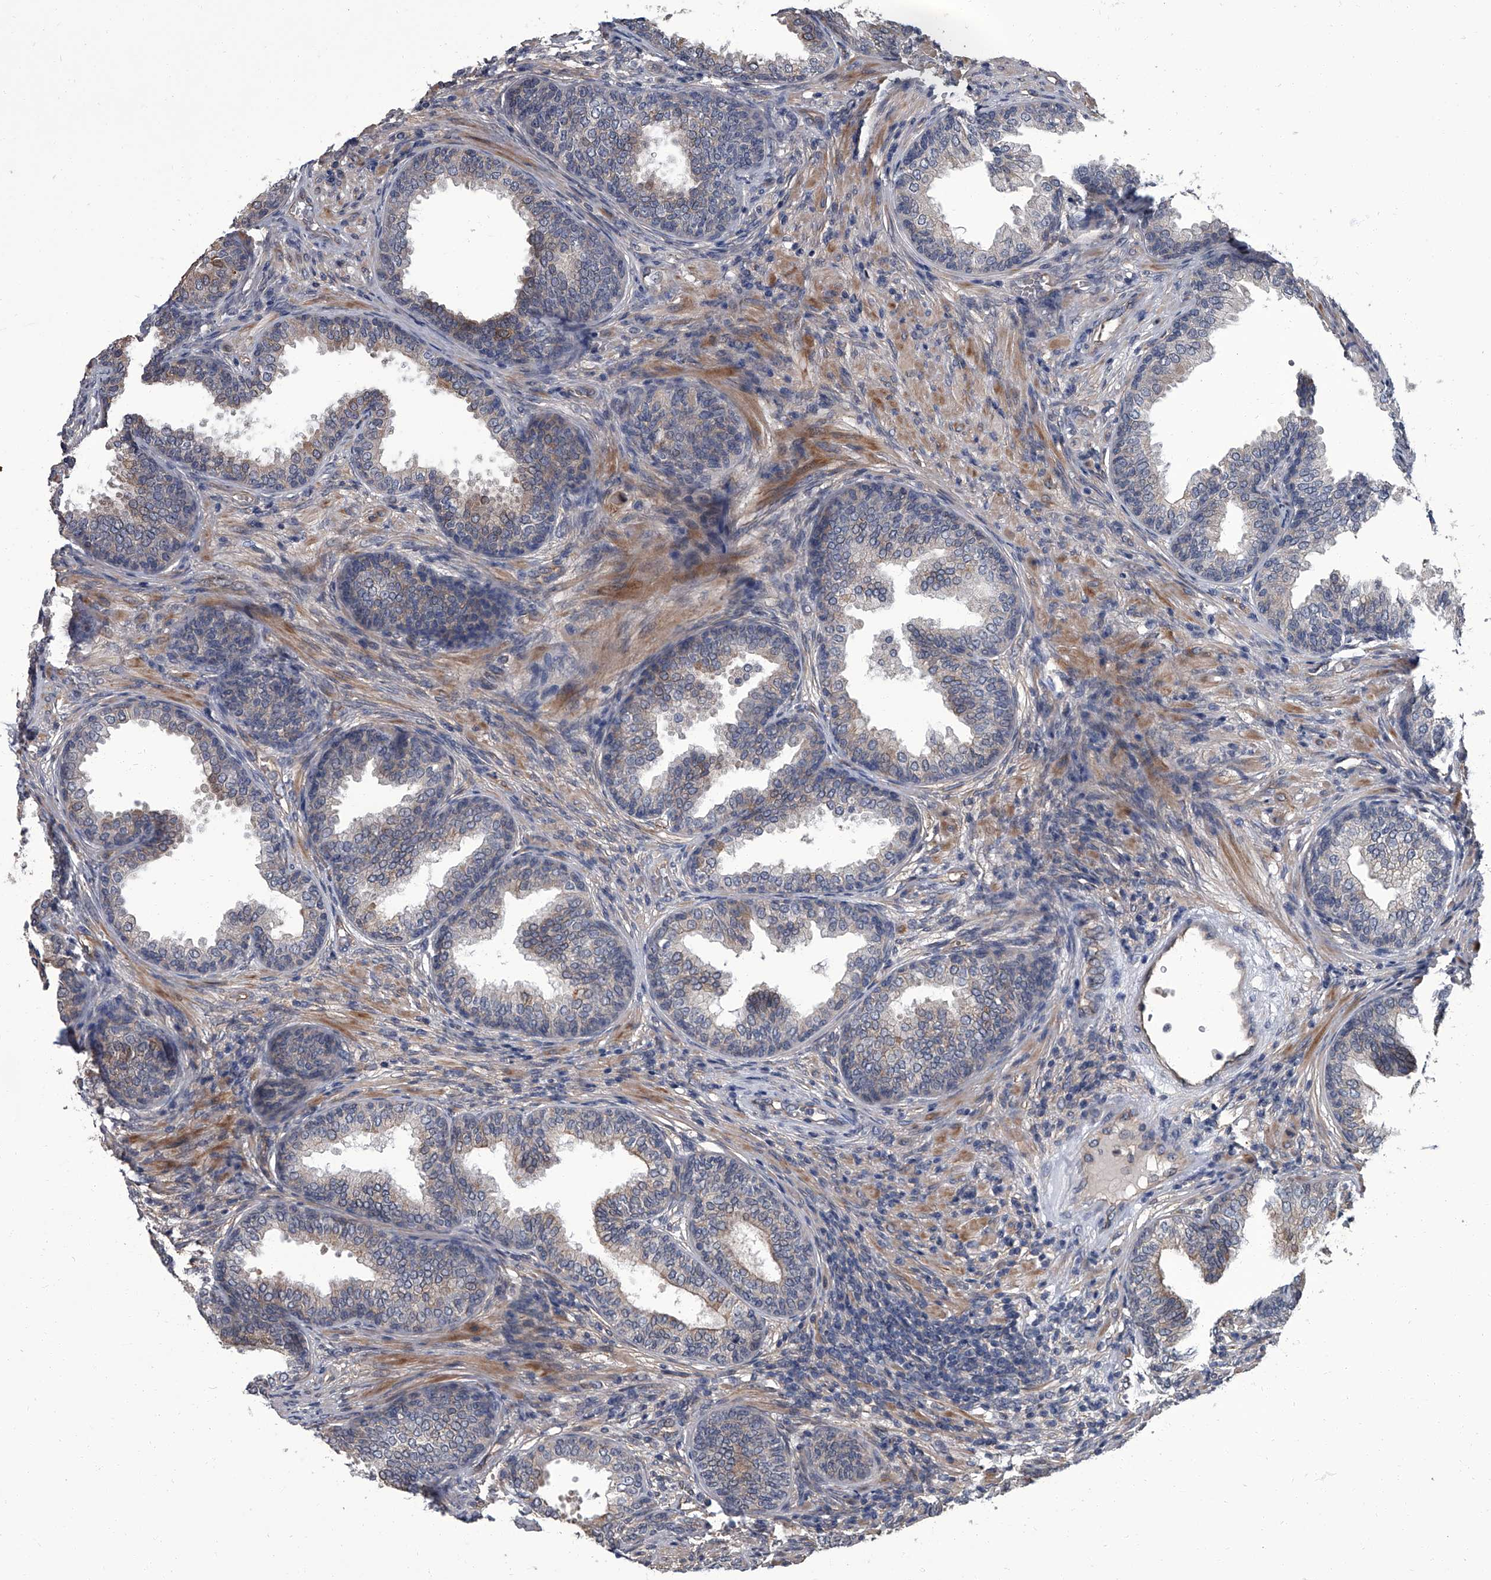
{"staining": {"intensity": "moderate", "quantity": "<25%", "location": "cytoplasmic/membranous"}, "tissue": "prostate", "cell_type": "Glandular cells", "image_type": "normal", "snomed": [{"axis": "morphology", "description": "Normal tissue, NOS"}, {"axis": "topography", "description": "Prostate"}], "caption": "Immunohistochemistry (IHC) of unremarkable human prostate exhibits low levels of moderate cytoplasmic/membranous staining in about <25% of glandular cells. (DAB (3,3'-diaminobenzidine) = brown stain, brightfield microscopy at high magnification).", "gene": "SIRT4", "patient": {"sex": "male", "age": 76}}